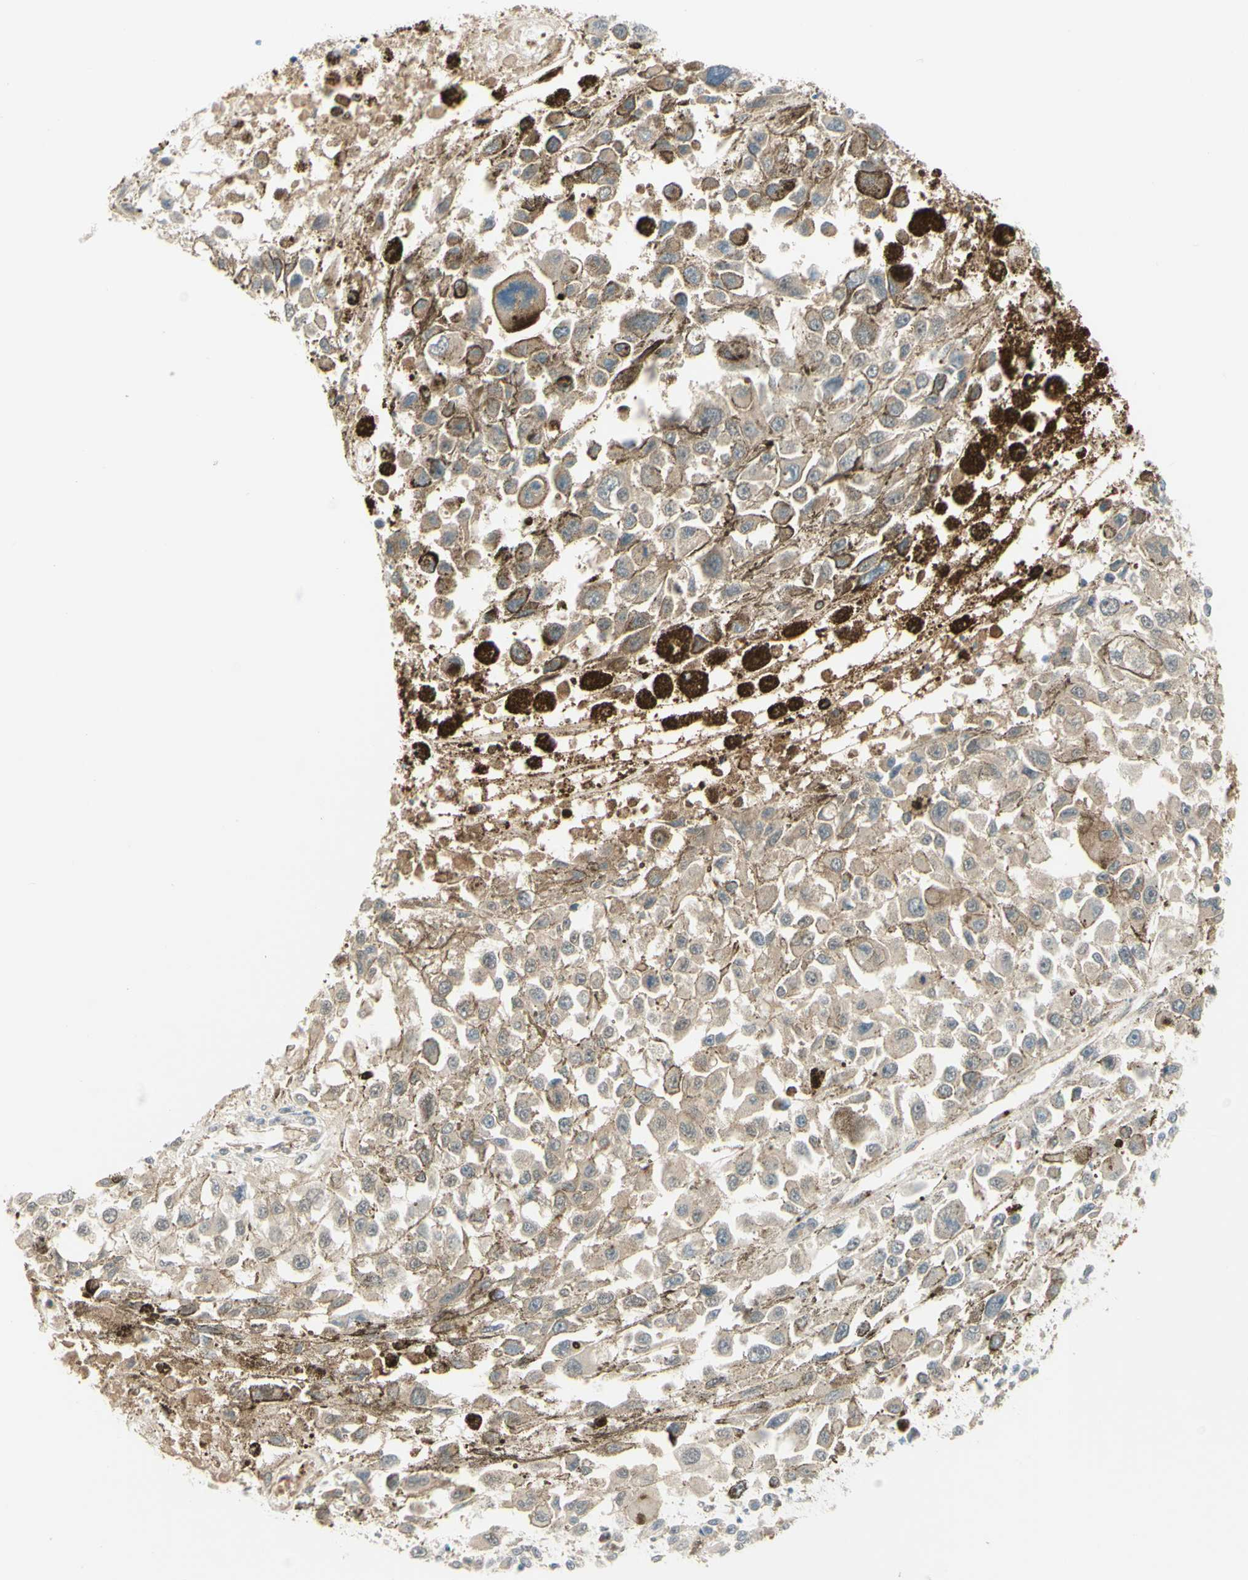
{"staining": {"intensity": "weak", "quantity": "<25%", "location": "cytoplasmic/membranous"}, "tissue": "melanoma", "cell_type": "Tumor cells", "image_type": "cancer", "snomed": [{"axis": "morphology", "description": "Malignant melanoma, Metastatic site"}, {"axis": "topography", "description": "Lymph node"}], "caption": "Human malignant melanoma (metastatic site) stained for a protein using IHC demonstrates no positivity in tumor cells.", "gene": "ANGPT2", "patient": {"sex": "male", "age": 59}}